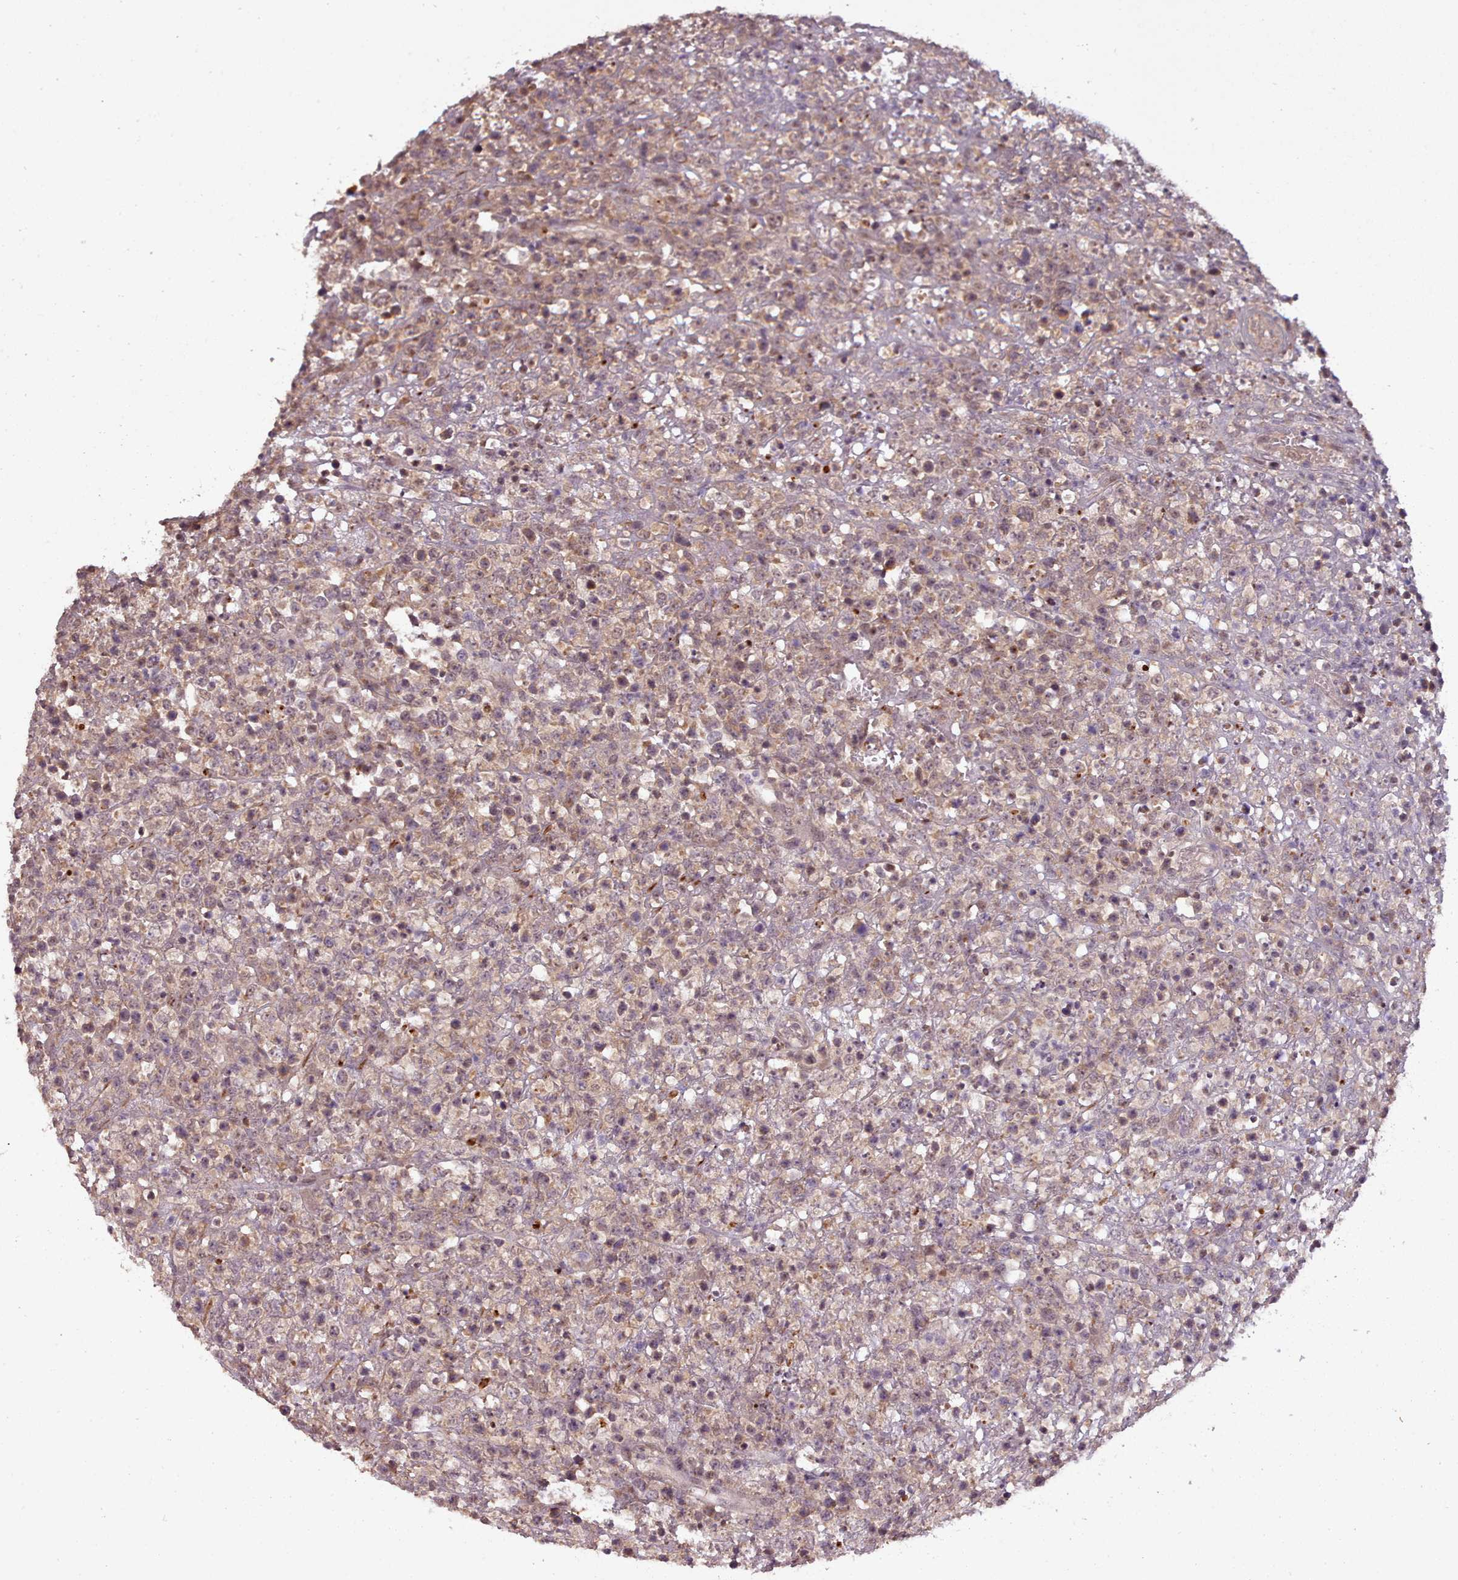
{"staining": {"intensity": "weak", "quantity": "25%-75%", "location": "cytoplasmic/membranous,nuclear"}, "tissue": "lymphoma", "cell_type": "Tumor cells", "image_type": "cancer", "snomed": [{"axis": "morphology", "description": "Malignant lymphoma, non-Hodgkin's type, High grade"}, {"axis": "topography", "description": "Colon"}], "caption": "Tumor cells reveal low levels of weak cytoplasmic/membranous and nuclear expression in approximately 25%-75% of cells in lymphoma. (Stains: DAB in brown, nuclei in blue, Microscopy: brightfield microscopy at high magnification).", "gene": "CDC6", "patient": {"sex": "female", "age": 53}}